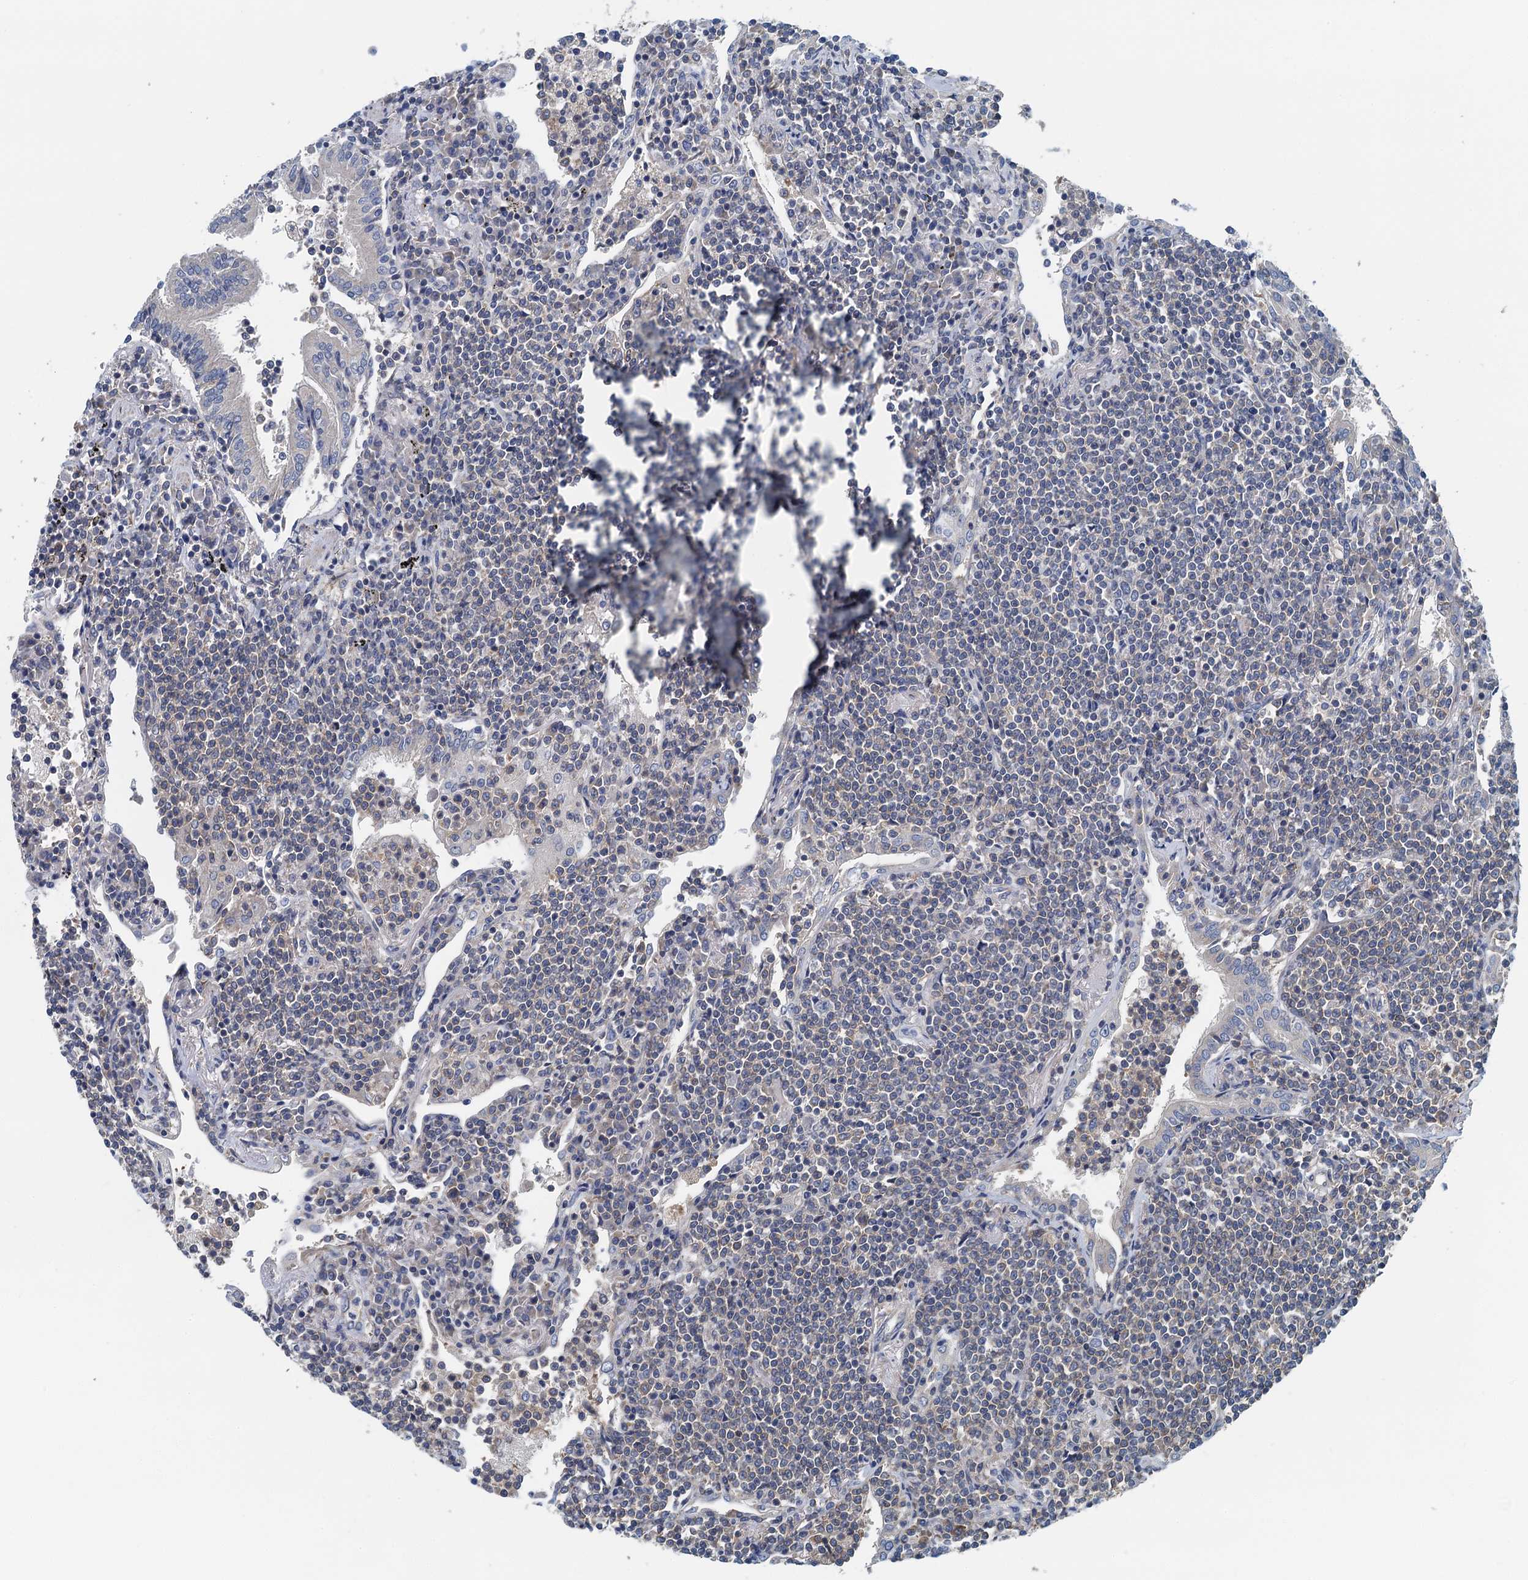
{"staining": {"intensity": "negative", "quantity": "none", "location": "none"}, "tissue": "lymphoma", "cell_type": "Tumor cells", "image_type": "cancer", "snomed": [{"axis": "morphology", "description": "Malignant lymphoma, non-Hodgkin's type, Low grade"}, {"axis": "topography", "description": "Lung"}], "caption": "This is an IHC histopathology image of lymphoma. There is no expression in tumor cells.", "gene": "PPP1R14D", "patient": {"sex": "female", "age": 71}}